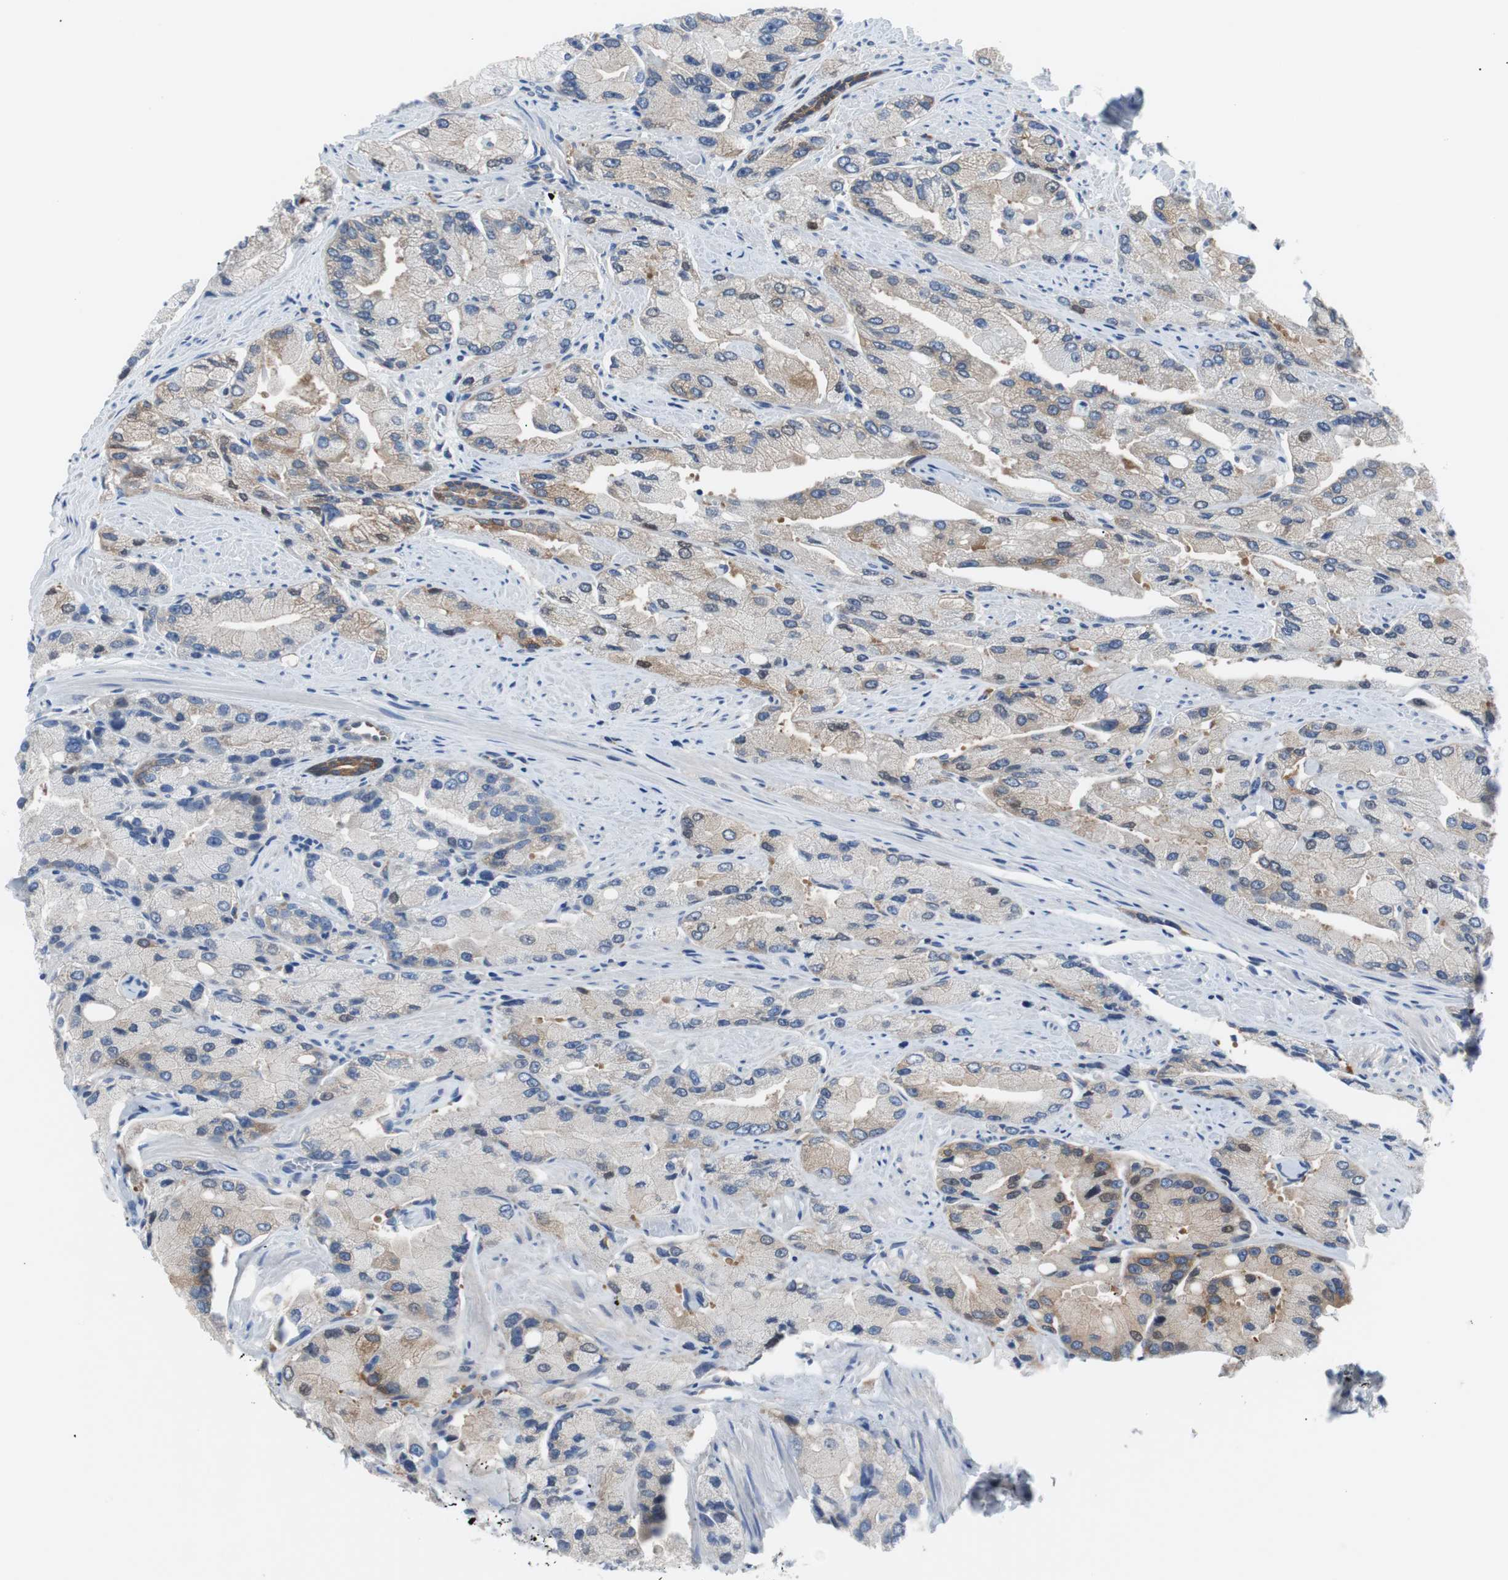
{"staining": {"intensity": "weak", "quantity": "25%-75%", "location": "cytoplasmic/membranous"}, "tissue": "prostate cancer", "cell_type": "Tumor cells", "image_type": "cancer", "snomed": [{"axis": "morphology", "description": "Adenocarcinoma, High grade"}, {"axis": "topography", "description": "Prostate"}], "caption": "Protein staining shows weak cytoplasmic/membranous expression in approximately 25%-75% of tumor cells in prostate cancer.", "gene": "EEF2K", "patient": {"sex": "male", "age": 58}}